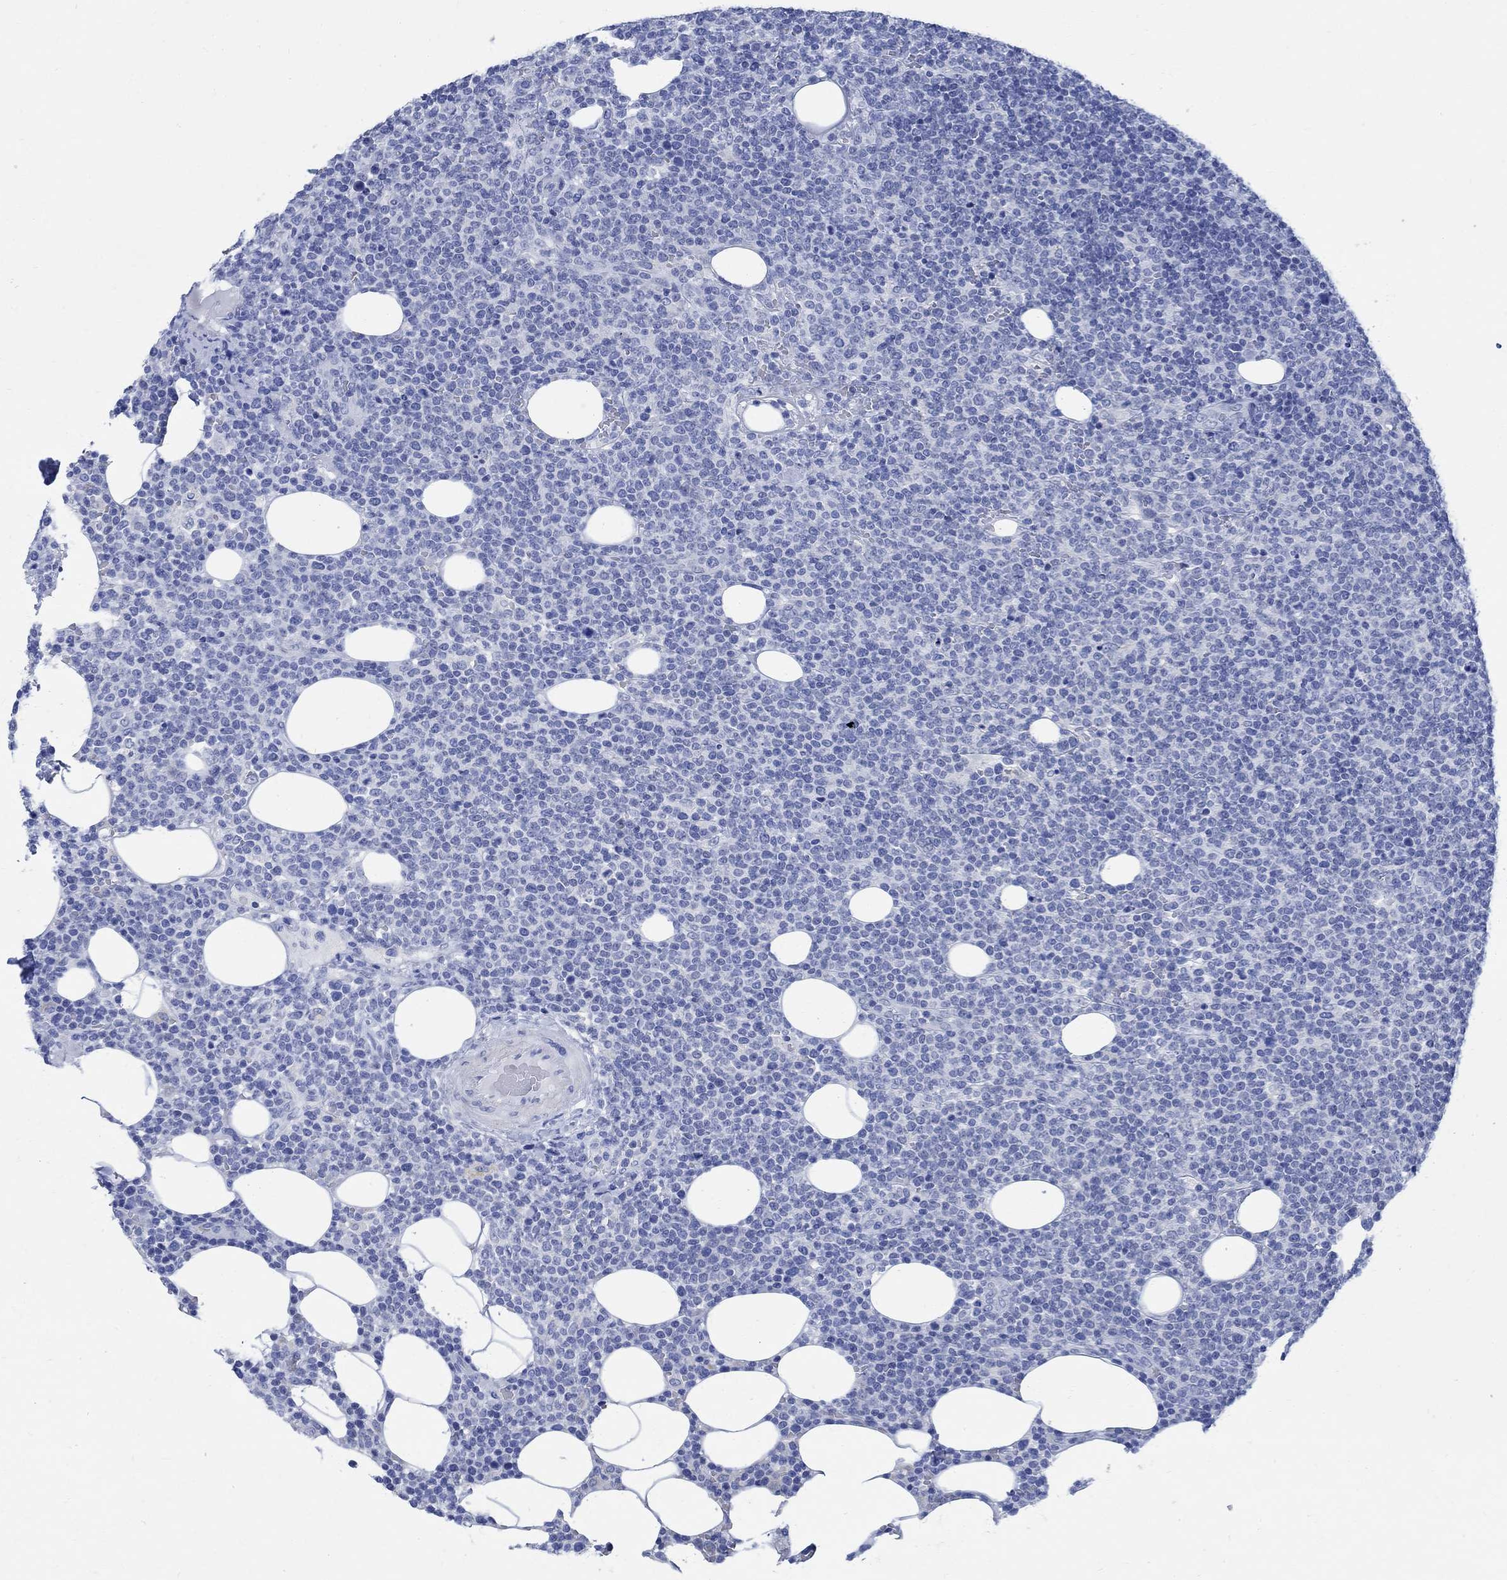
{"staining": {"intensity": "negative", "quantity": "none", "location": "none"}, "tissue": "lymphoma", "cell_type": "Tumor cells", "image_type": "cancer", "snomed": [{"axis": "morphology", "description": "Malignant lymphoma, non-Hodgkin's type, High grade"}, {"axis": "topography", "description": "Lymph node"}], "caption": "Tumor cells are negative for brown protein staining in lymphoma.", "gene": "CAMK2N1", "patient": {"sex": "male", "age": 61}}